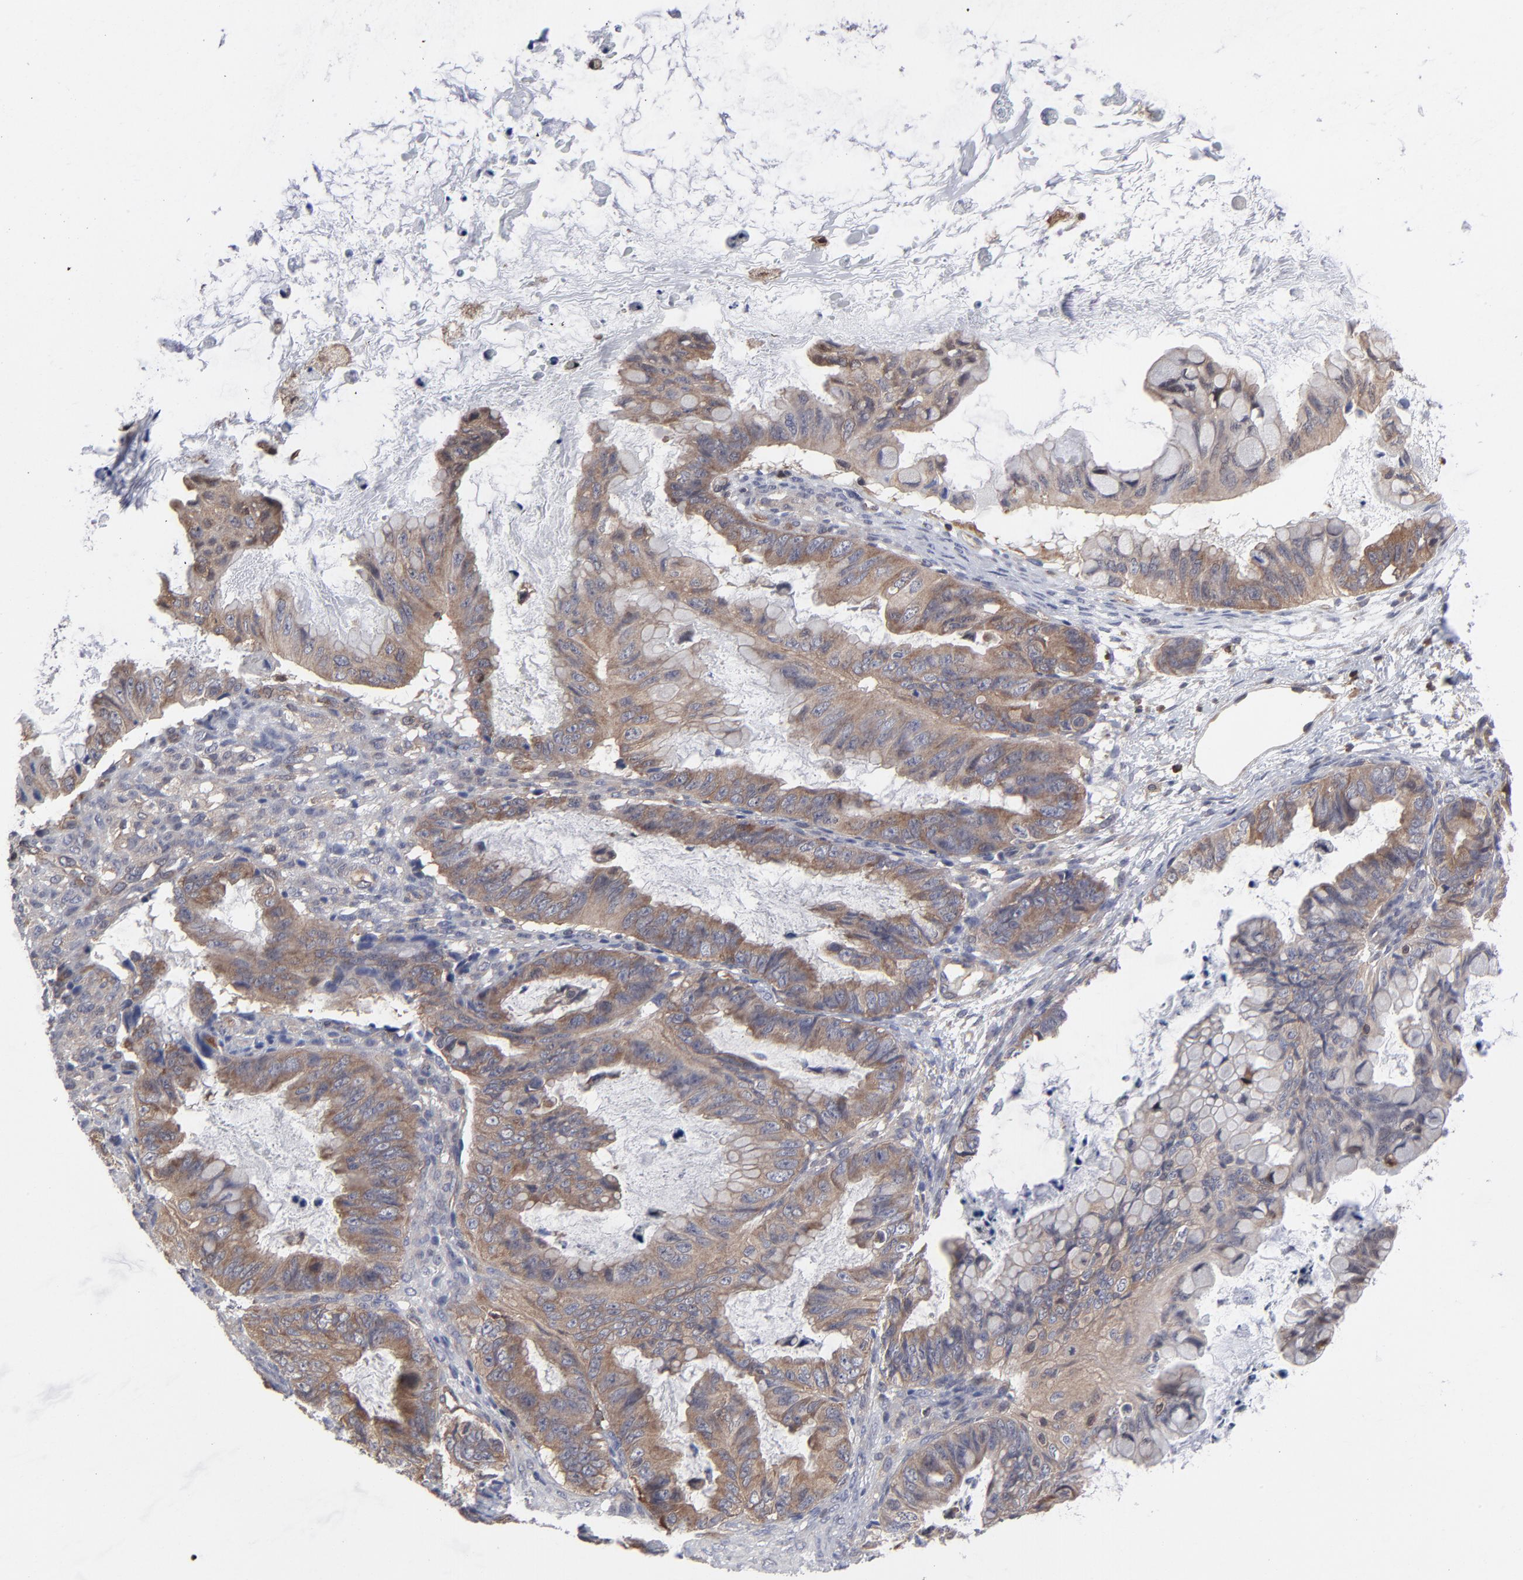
{"staining": {"intensity": "moderate", "quantity": ">75%", "location": "cytoplasmic/membranous"}, "tissue": "ovarian cancer", "cell_type": "Tumor cells", "image_type": "cancer", "snomed": [{"axis": "morphology", "description": "Cystadenocarcinoma, mucinous, NOS"}, {"axis": "topography", "description": "Ovary"}], "caption": "Immunohistochemistry (DAB (3,3'-diaminobenzidine)) staining of human ovarian cancer (mucinous cystadenocarcinoma) reveals moderate cytoplasmic/membranous protein positivity in approximately >75% of tumor cells.", "gene": "MAP2K1", "patient": {"sex": "female", "age": 36}}